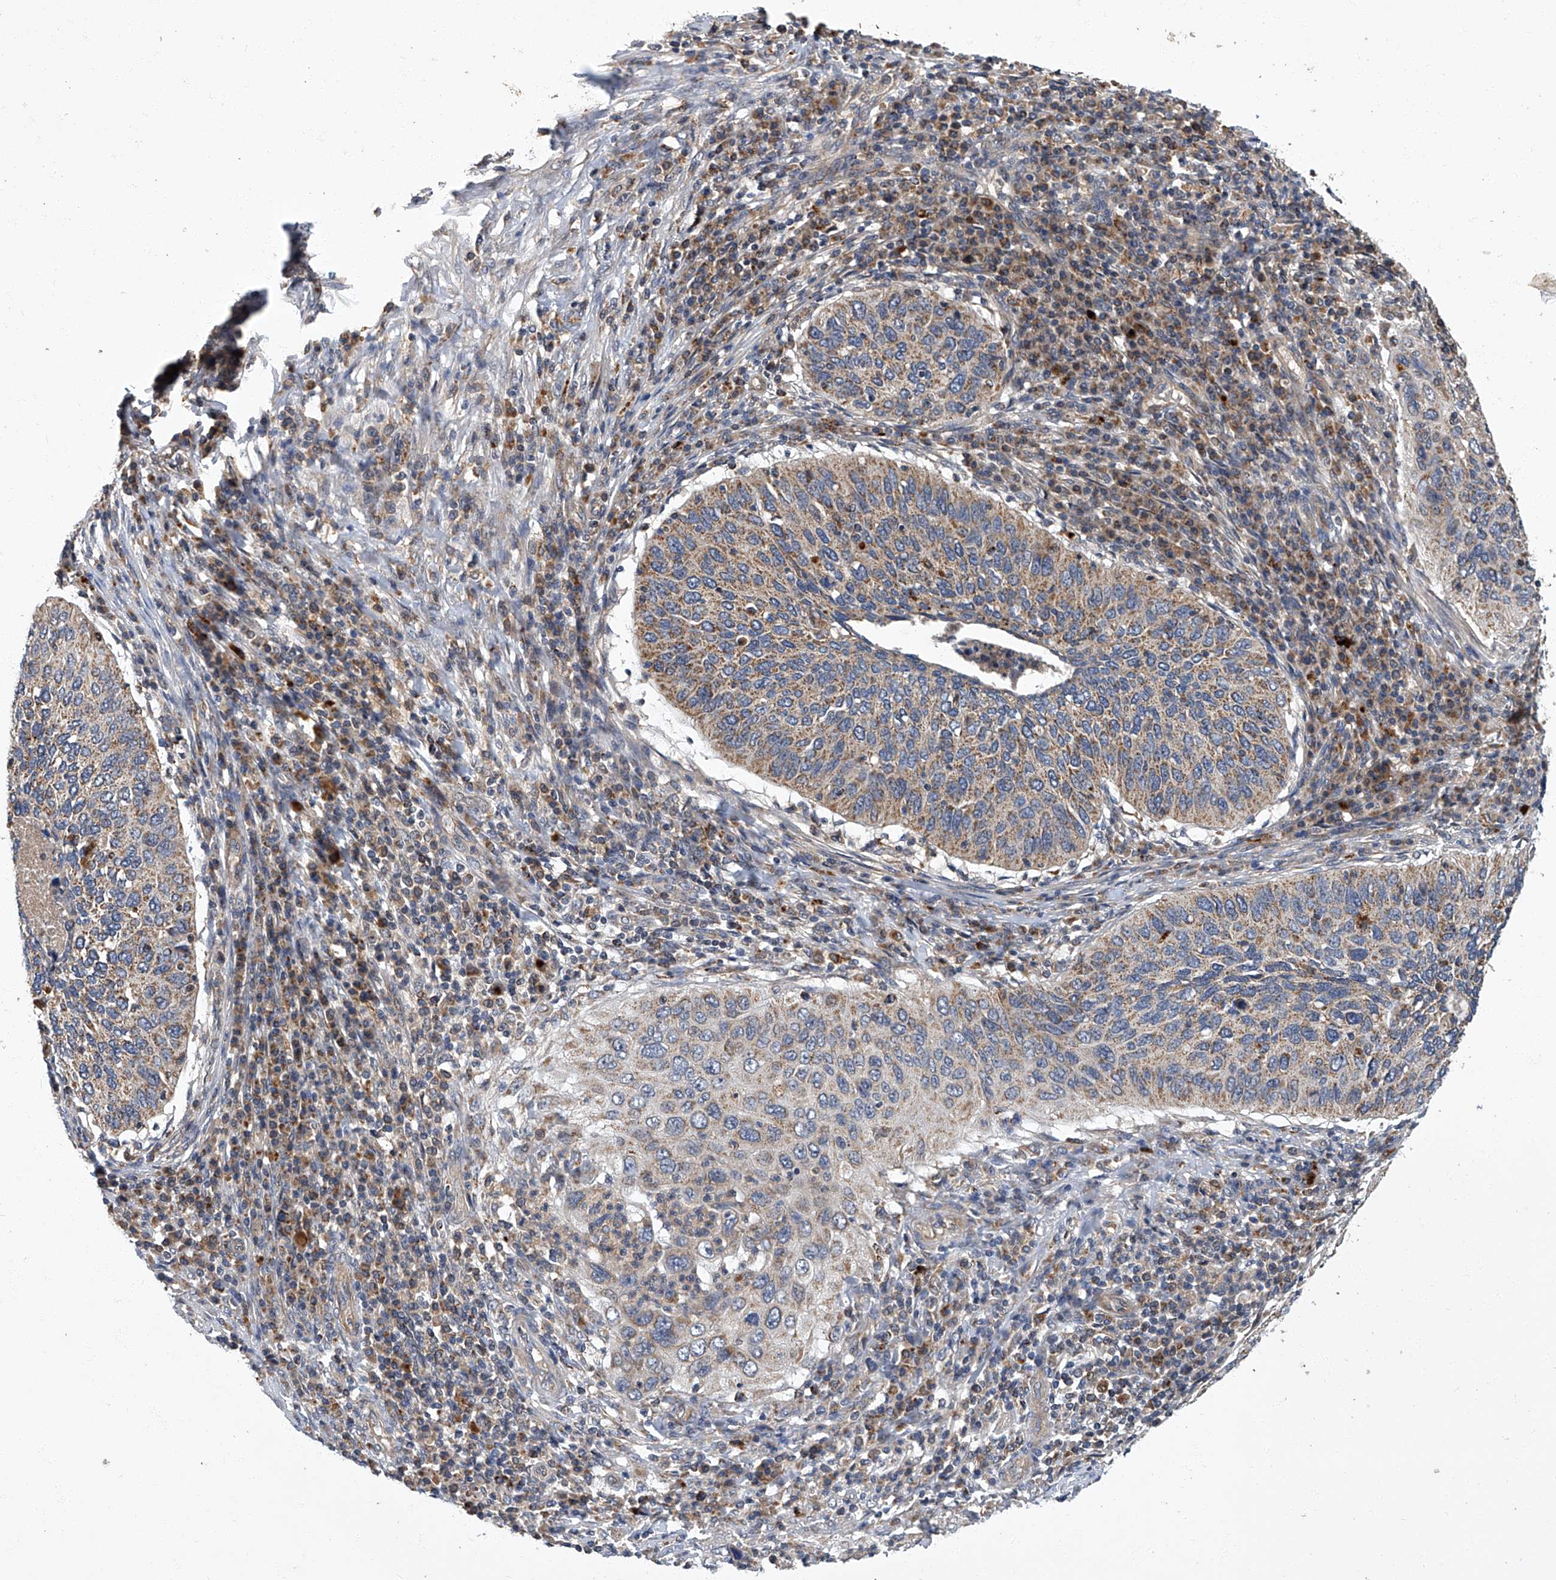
{"staining": {"intensity": "weak", "quantity": "25%-75%", "location": "cytoplasmic/membranous"}, "tissue": "cervical cancer", "cell_type": "Tumor cells", "image_type": "cancer", "snomed": [{"axis": "morphology", "description": "Squamous cell carcinoma, NOS"}, {"axis": "topography", "description": "Cervix"}], "caption": "Tumor cells demonstrate low levels of weak cytoplasmic/membranous expression in approximately 25%-75% of cells in cervical cancer.", "gene": "TNFRSF13B", "patient": {"sex": "female", "age": 38}}